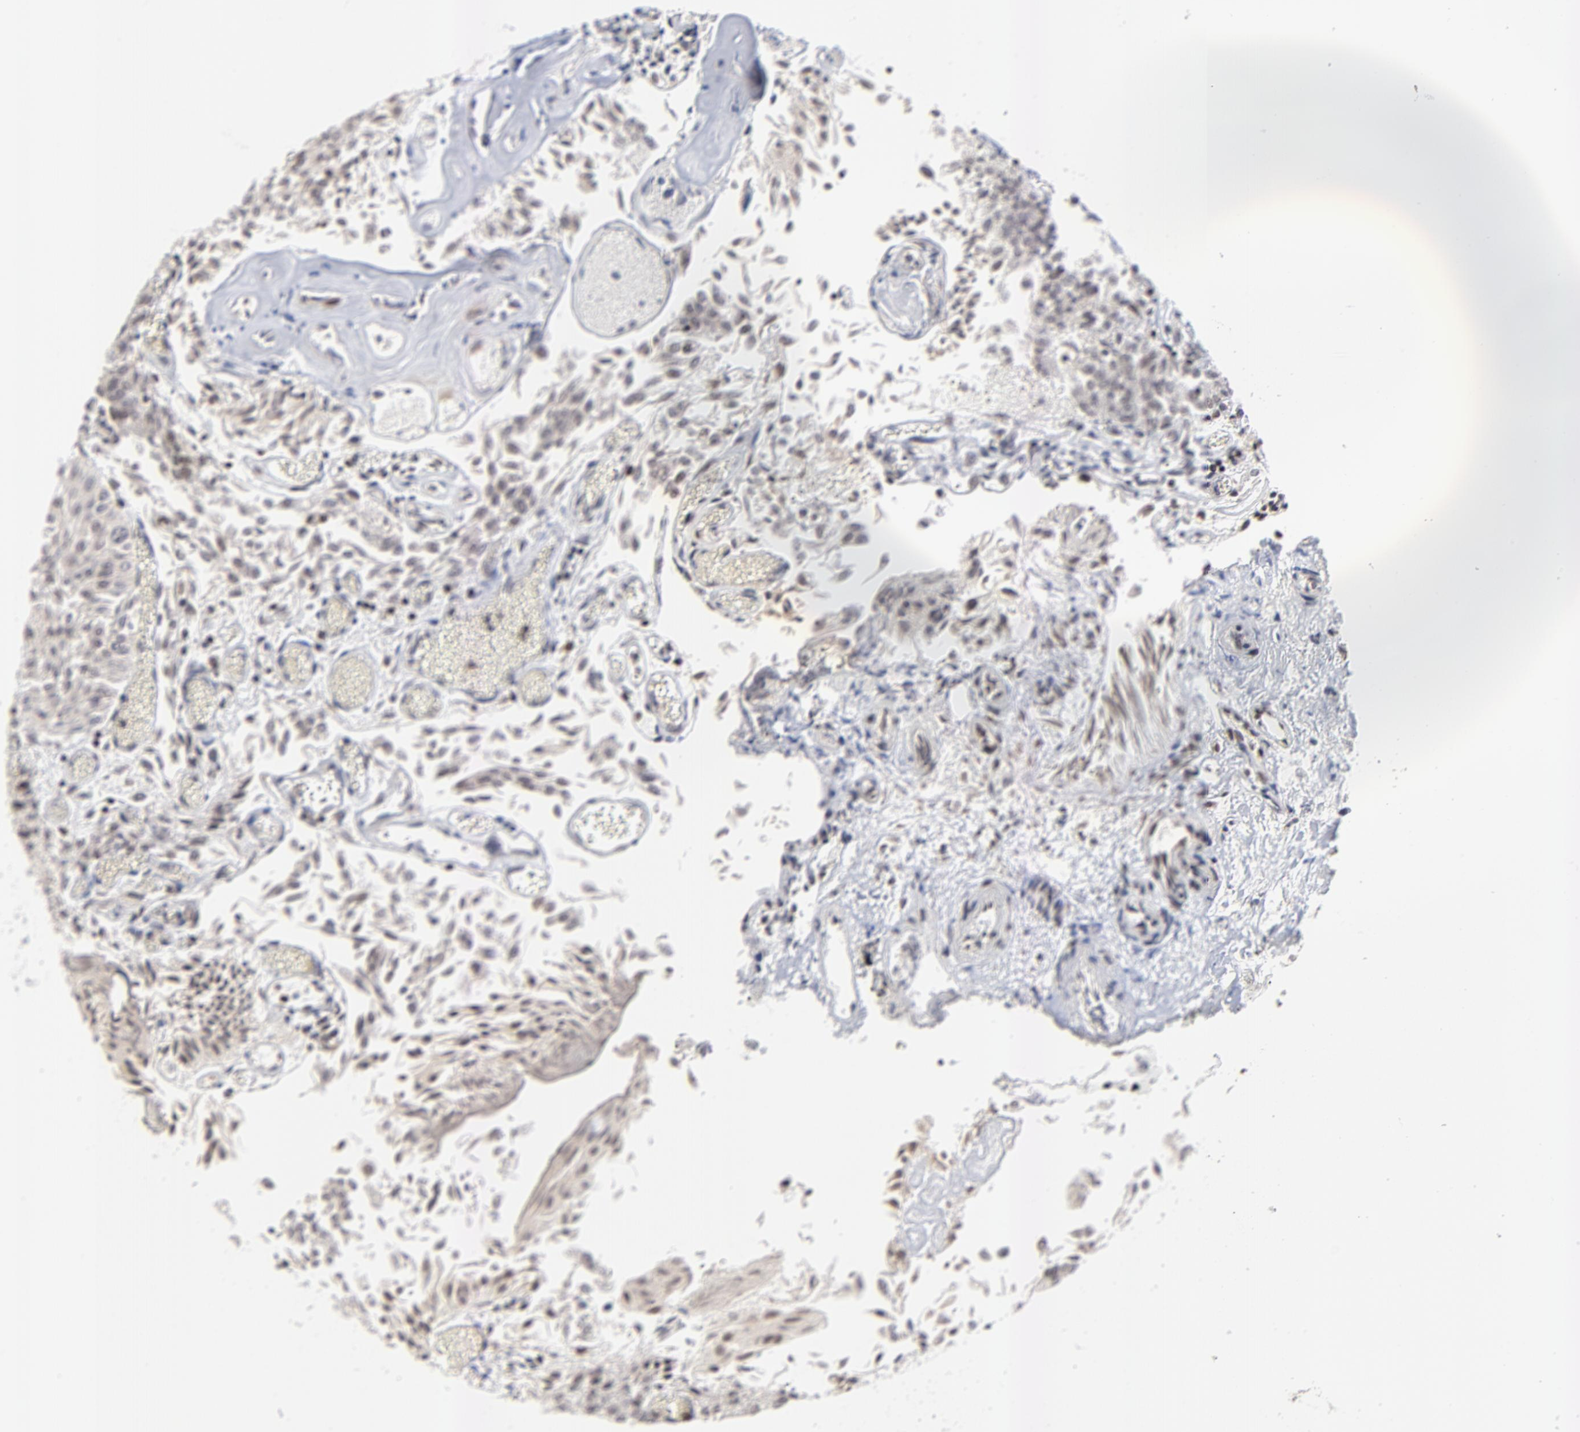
{"staining": {"intensity": "weak", "quantity": "<25%", "location": "nuclear"}, "tissue": "urothelial cancer", "cell_type": "Tumor cells", "image_type": "cancer", "snomed": [{"axis": "morphology", "description": "Urothelial carcinoma, Low grade"}, {"axis": "topography", "description": "Urinary bladder"}], "caption": "A photomicrograph of human low-grade urothelial carcinoma is negative for staining in tumor cells.", "gene": "ZNF777", "patient": {"sex": "male", "age": 86}}